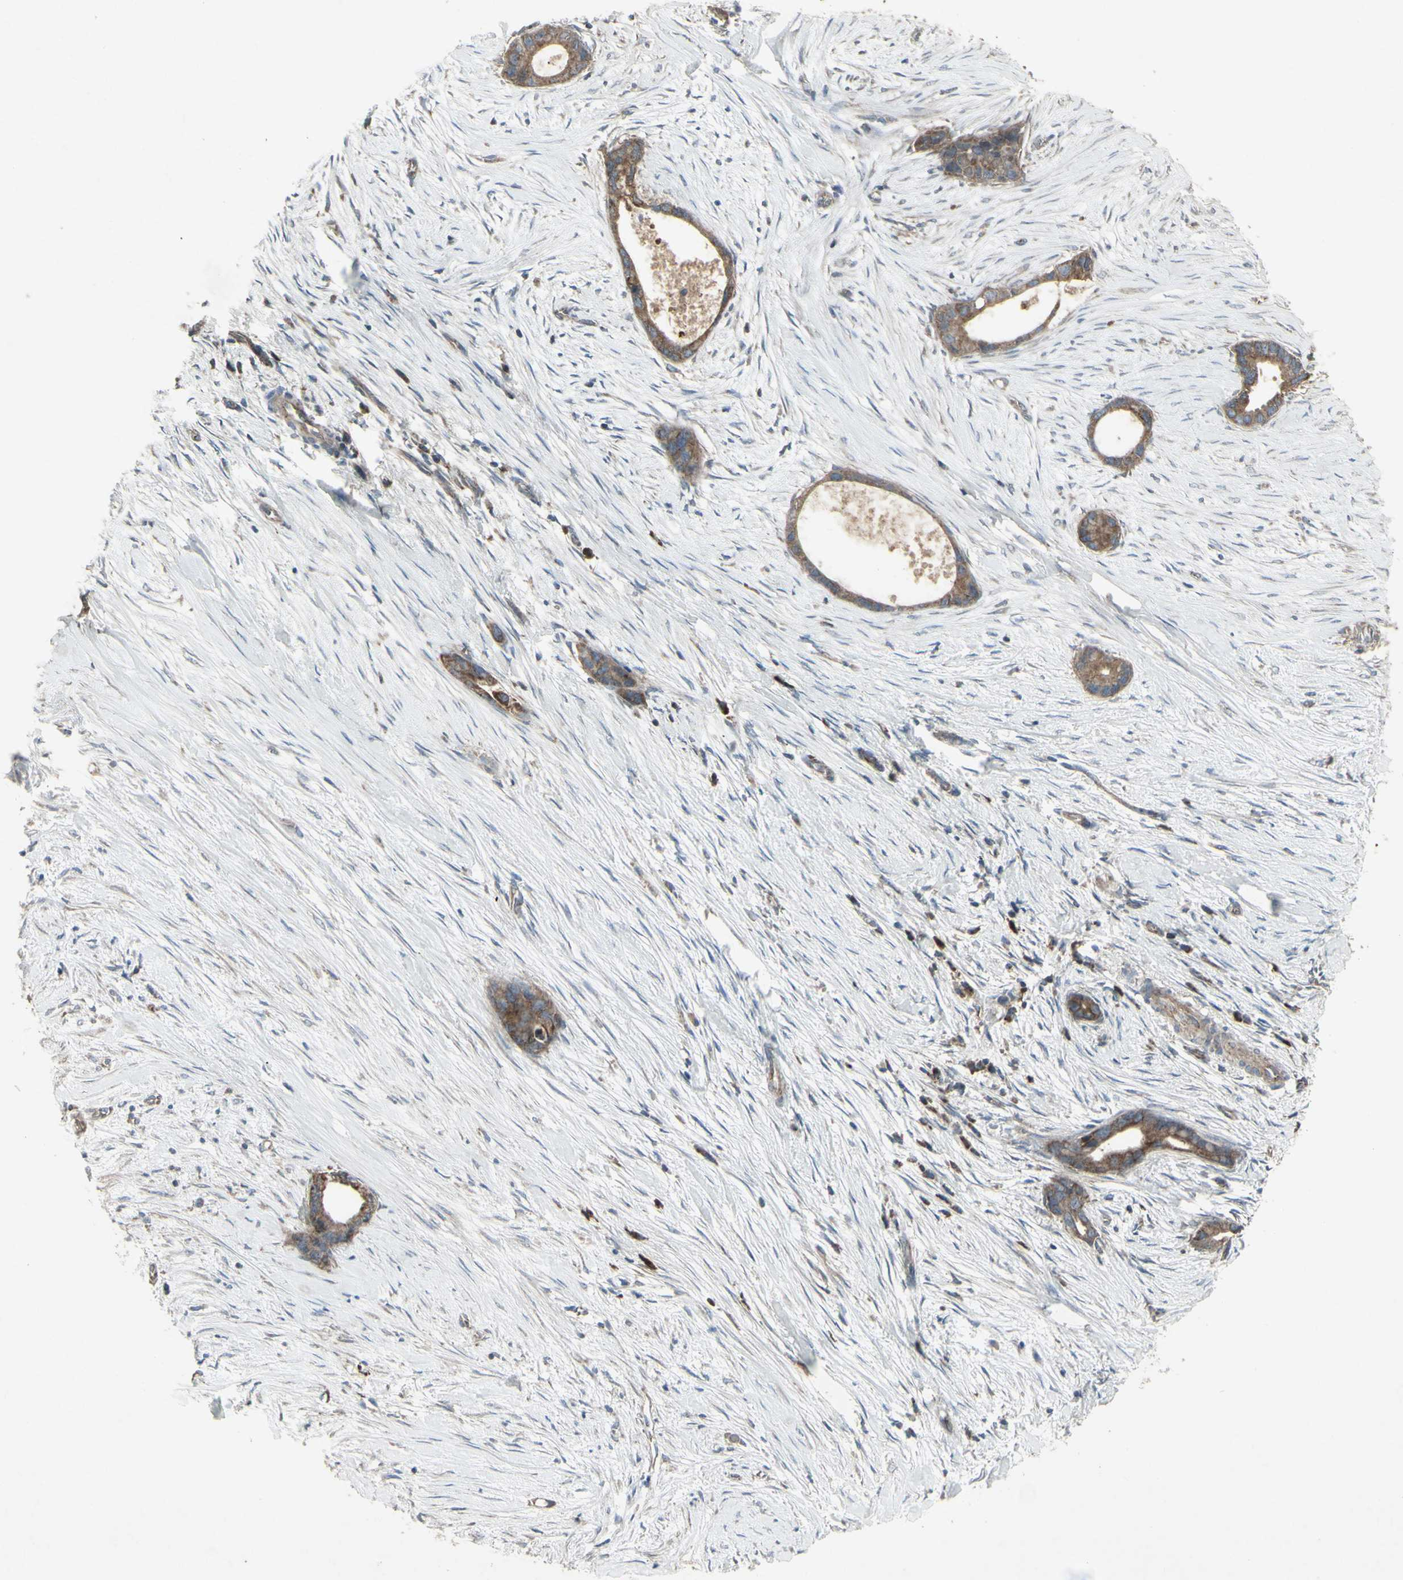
{"staining": {"intensity": "moderate", "quantity": ">75%", "location": "cytoplasmic/membranous"}, "tissue": "liver cancer", "cell_type": "Tumor cells", "image_type": "cancer", "snomed": [{"axis": "morphology", "description": "Cholangiocarcinoma"}, {"axis": "topography", "description": "Liver"}], "caption": "A micrograph showing moderate cytoplasmic/membranous positivity in approximately >75% of tumor cells in liver cancer, as visualized by brown immunohistochemical staining.", "gene": "SHC1", "patient": {"sex": "female", "age": 55}}